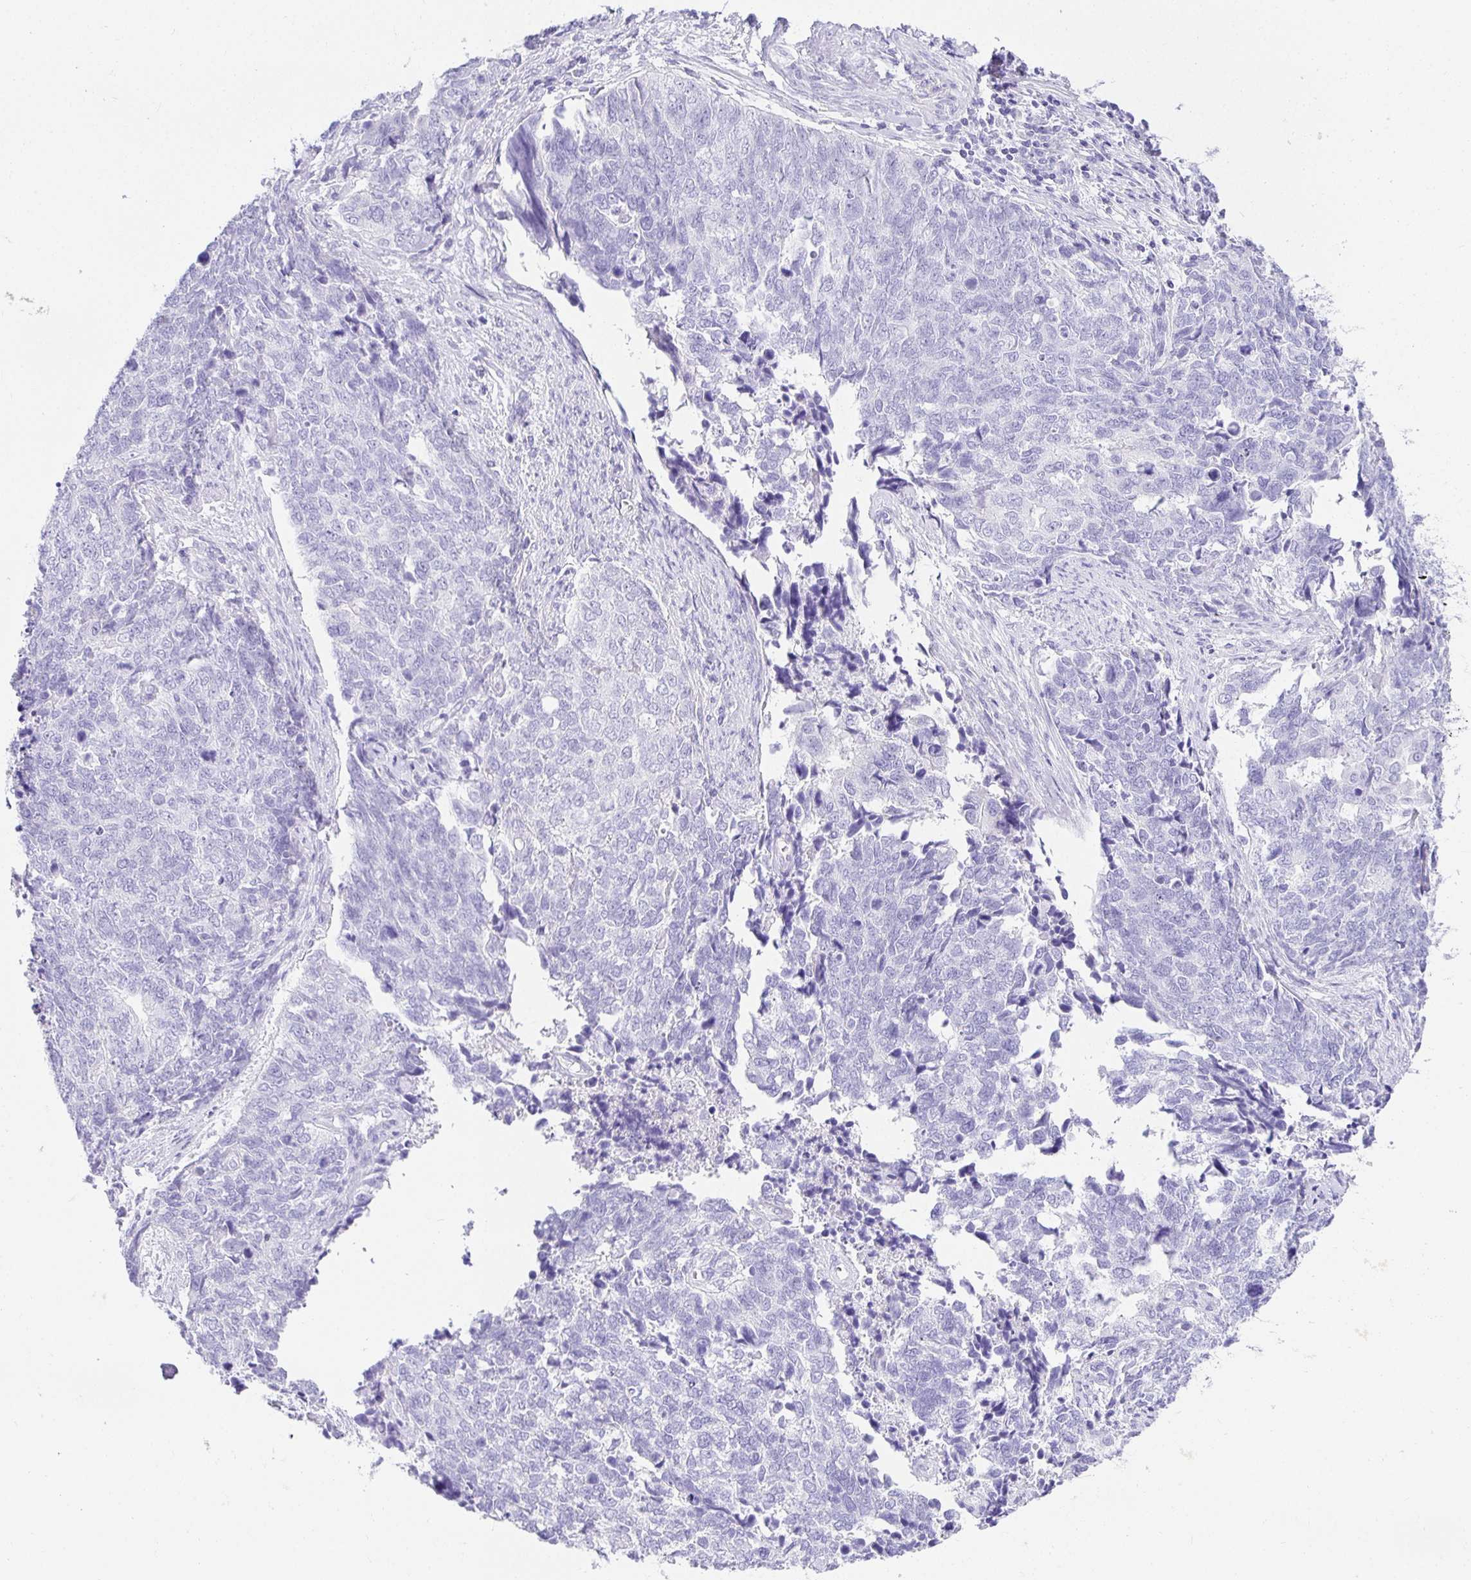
{"staining": {"intensity": "negative", "quantity": "none", "location": "none"}, "tissue": "cervical cancer", "cell_type": "Tumor cells", "image_type": "cancer", "snomed": [{"axis": "morphology", "description": "Adenocarcinoma, NOS"}, {"axis": "topography", "description": "Cervix"}], "caption": "Micrograph shows no significant protein positivity in tumor cells of cervical cancer (adenocarcinoma).", "gene": "CHAT", "patient": {"sex": "female", "age": 63}}